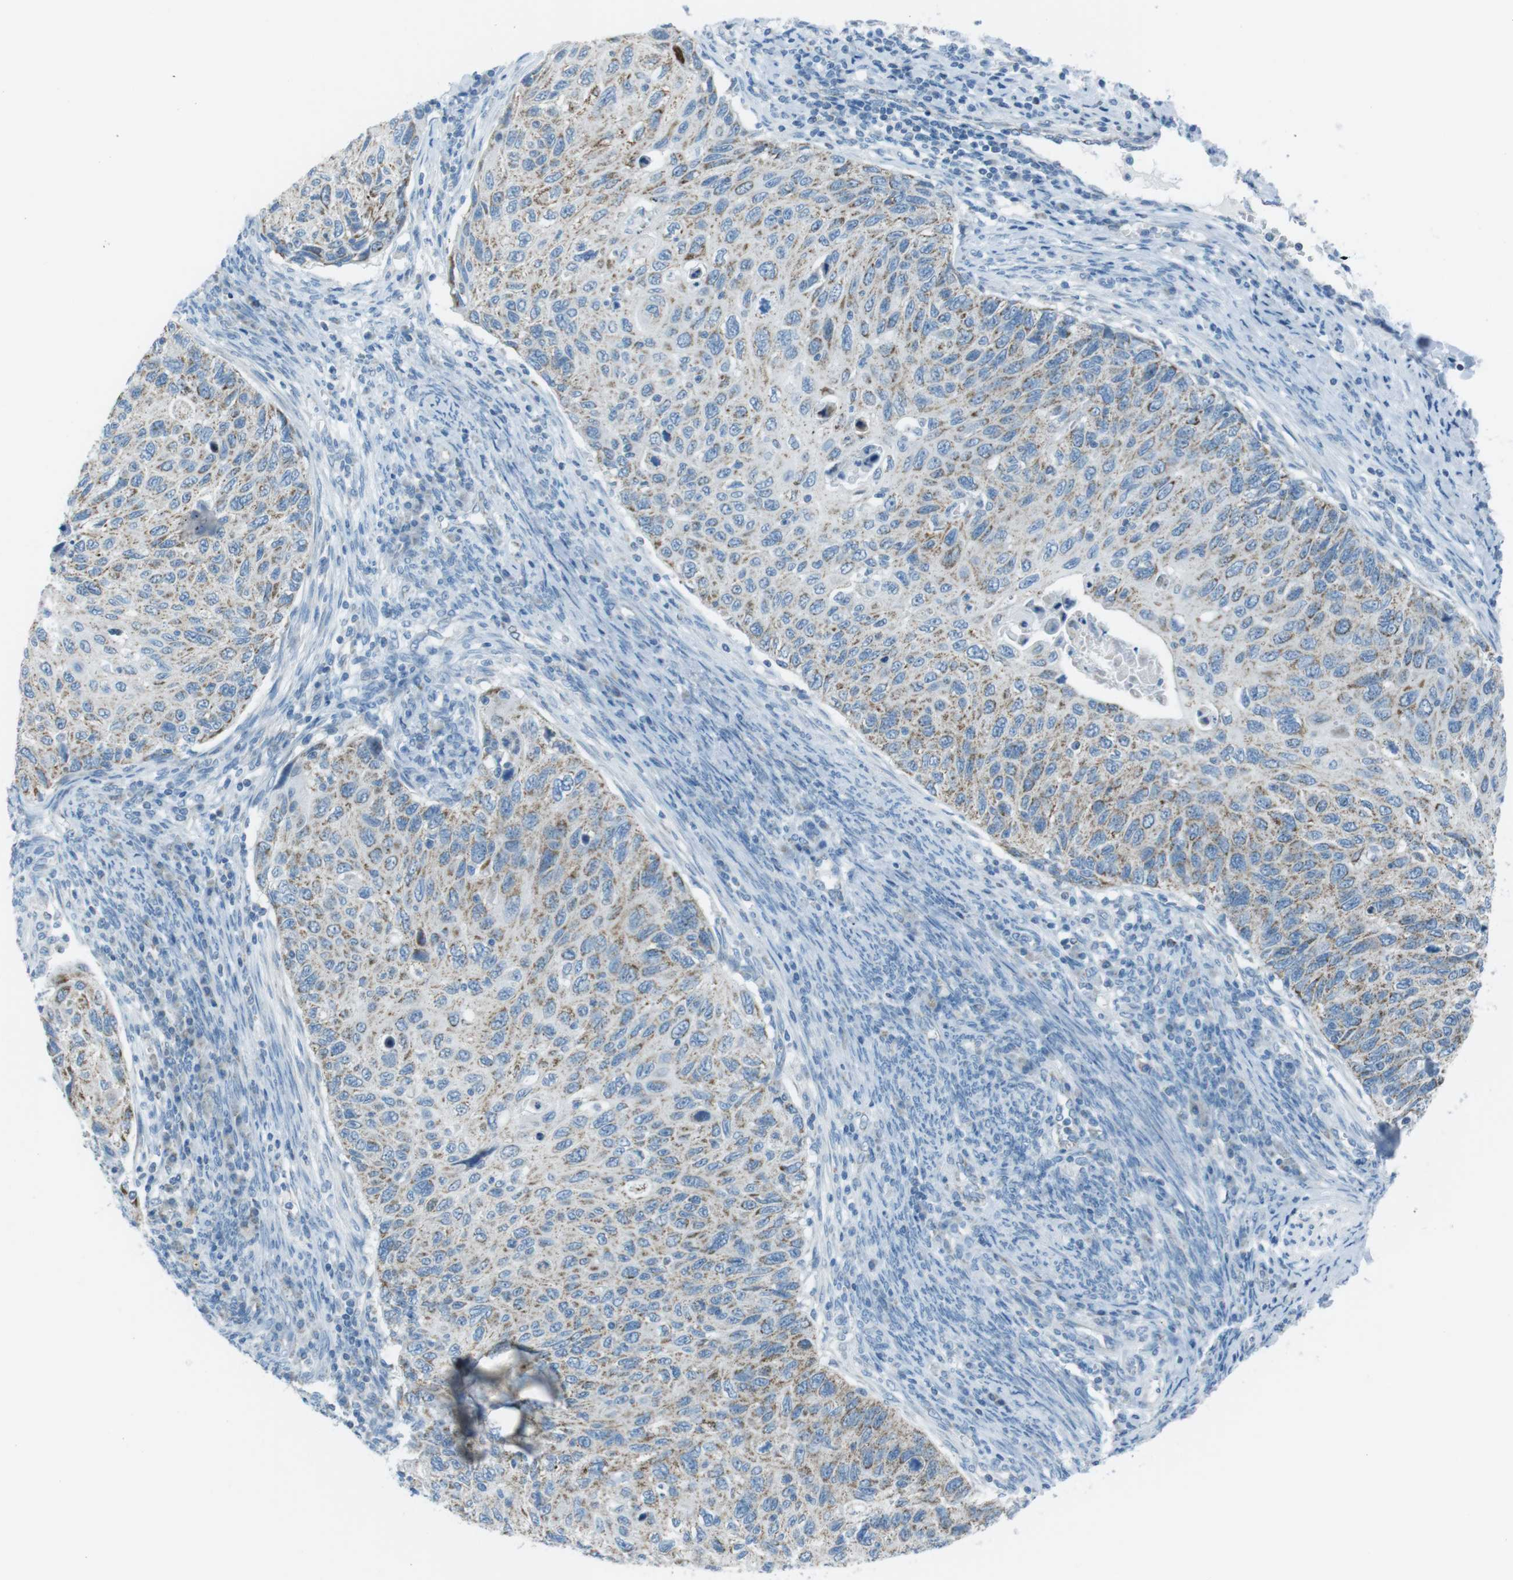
{"staining": {"intensity": "weak", "quantity": ">75%", "location": "cytoplasmic/membranous"}, "tissue": "cervical cancer", "cell_type": "Tumor cells", "image_type": "cancer", "snomed": [{"axis": "morphology", "description": "Squamous cell carcinoma, NOS"}, {"axis": "topography", "description": "Cervix"}], "caption": "Protein staining of cervical cancer (squamous cell carcinoma) tissue displays weak cytoplasmic/membranous expression in approximately >75% of tumor cells. The protein of interest is stained brown, and the nuclei are stained in blue (DAB IHC with brightfield microscopy, high magnification).", "gene": "DNAJA3", "patient": {"sex": "female", "age": 70}}